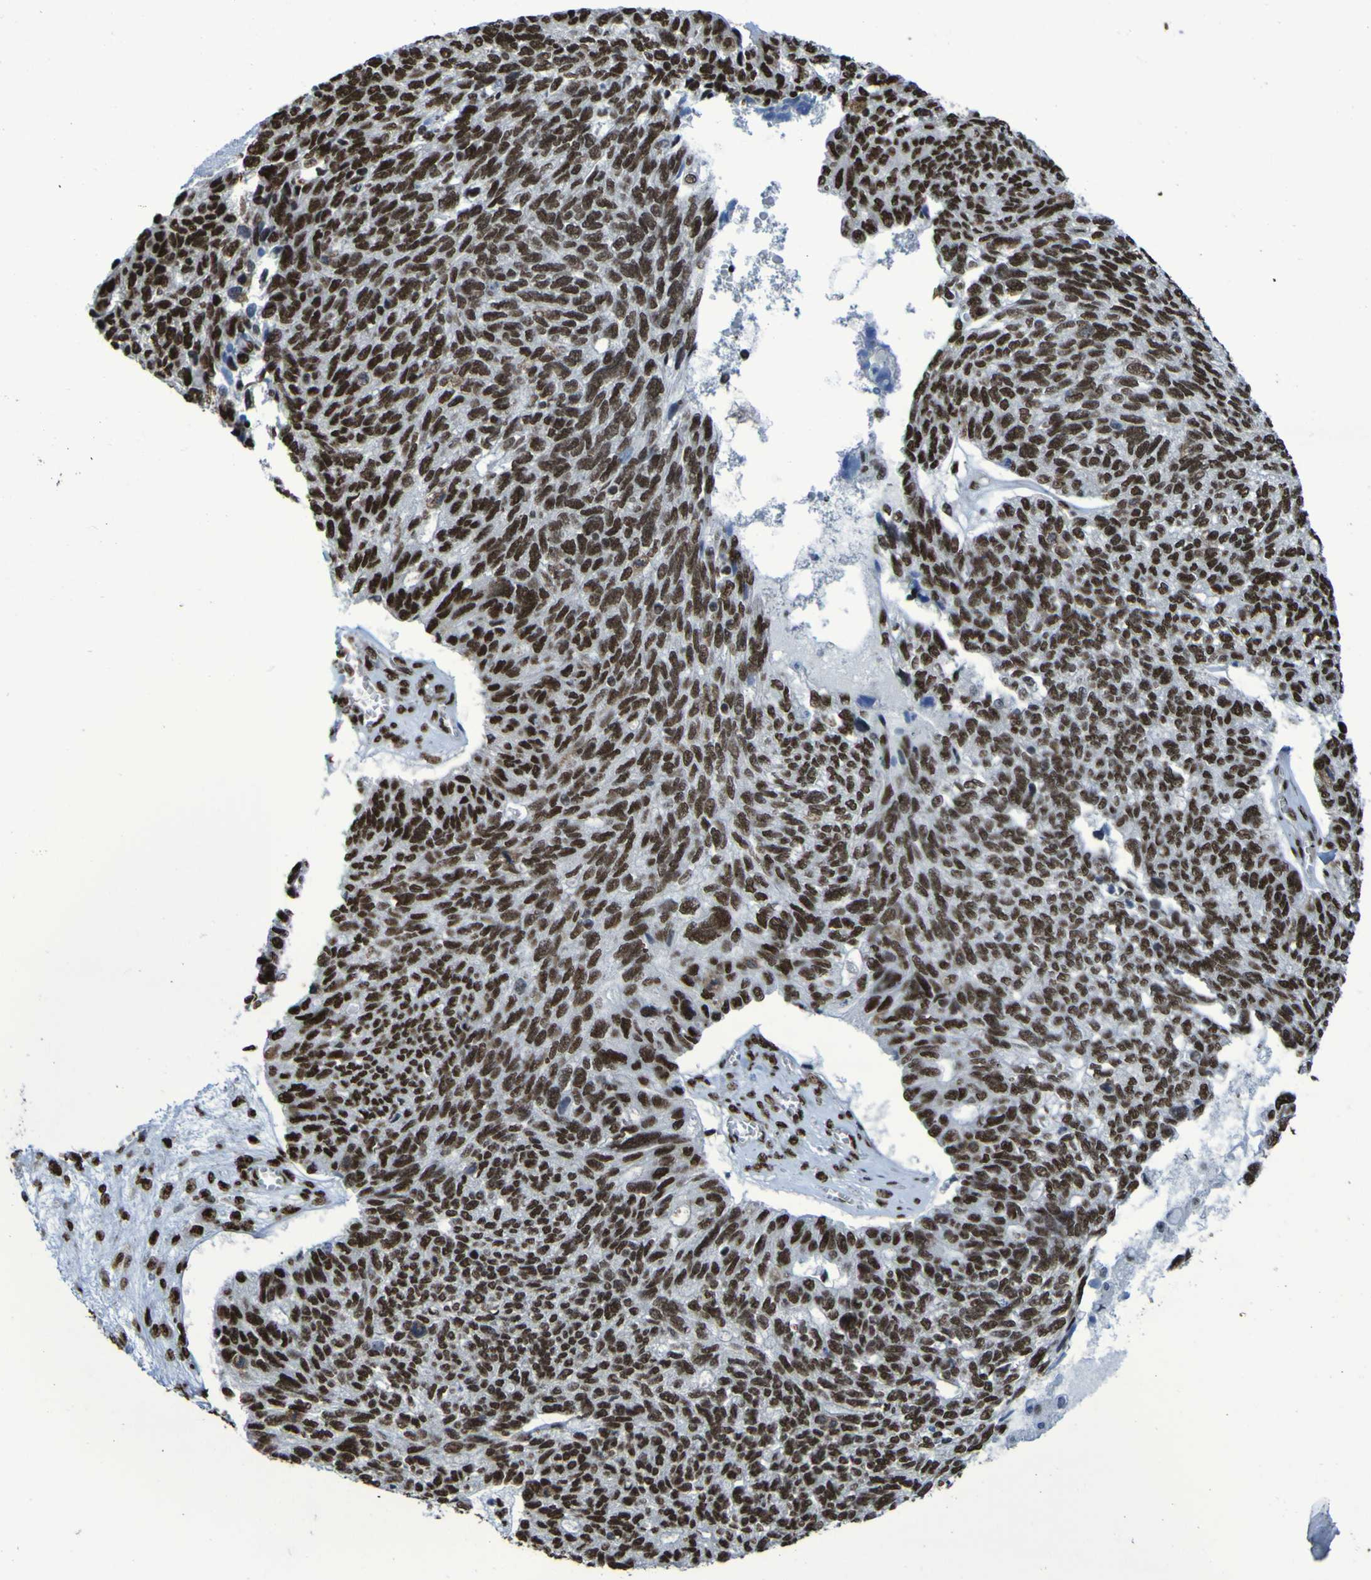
{"staining": {"intensity": "strong", "quantity": ">75%", "location": "nuclear"}, "tissue": "ovarian cancer", "cell_type": "Tumor cells", "image_type": "cancer", "snomed": [{"axis": "morphology", "description": "Cystadenocarcinoma, serous, NOS"}, {"axis": "topography", "description": "Ovary"}], "caption": "The photomicrograph demonstrates immunohistochemical staining of ovarian serous cystadenocarcinoma. There is strong nuclear expression is present in about >75% of tumor cells.", "gene": "HNRNPR", "patient": {"sex": "female", "age": 79}}